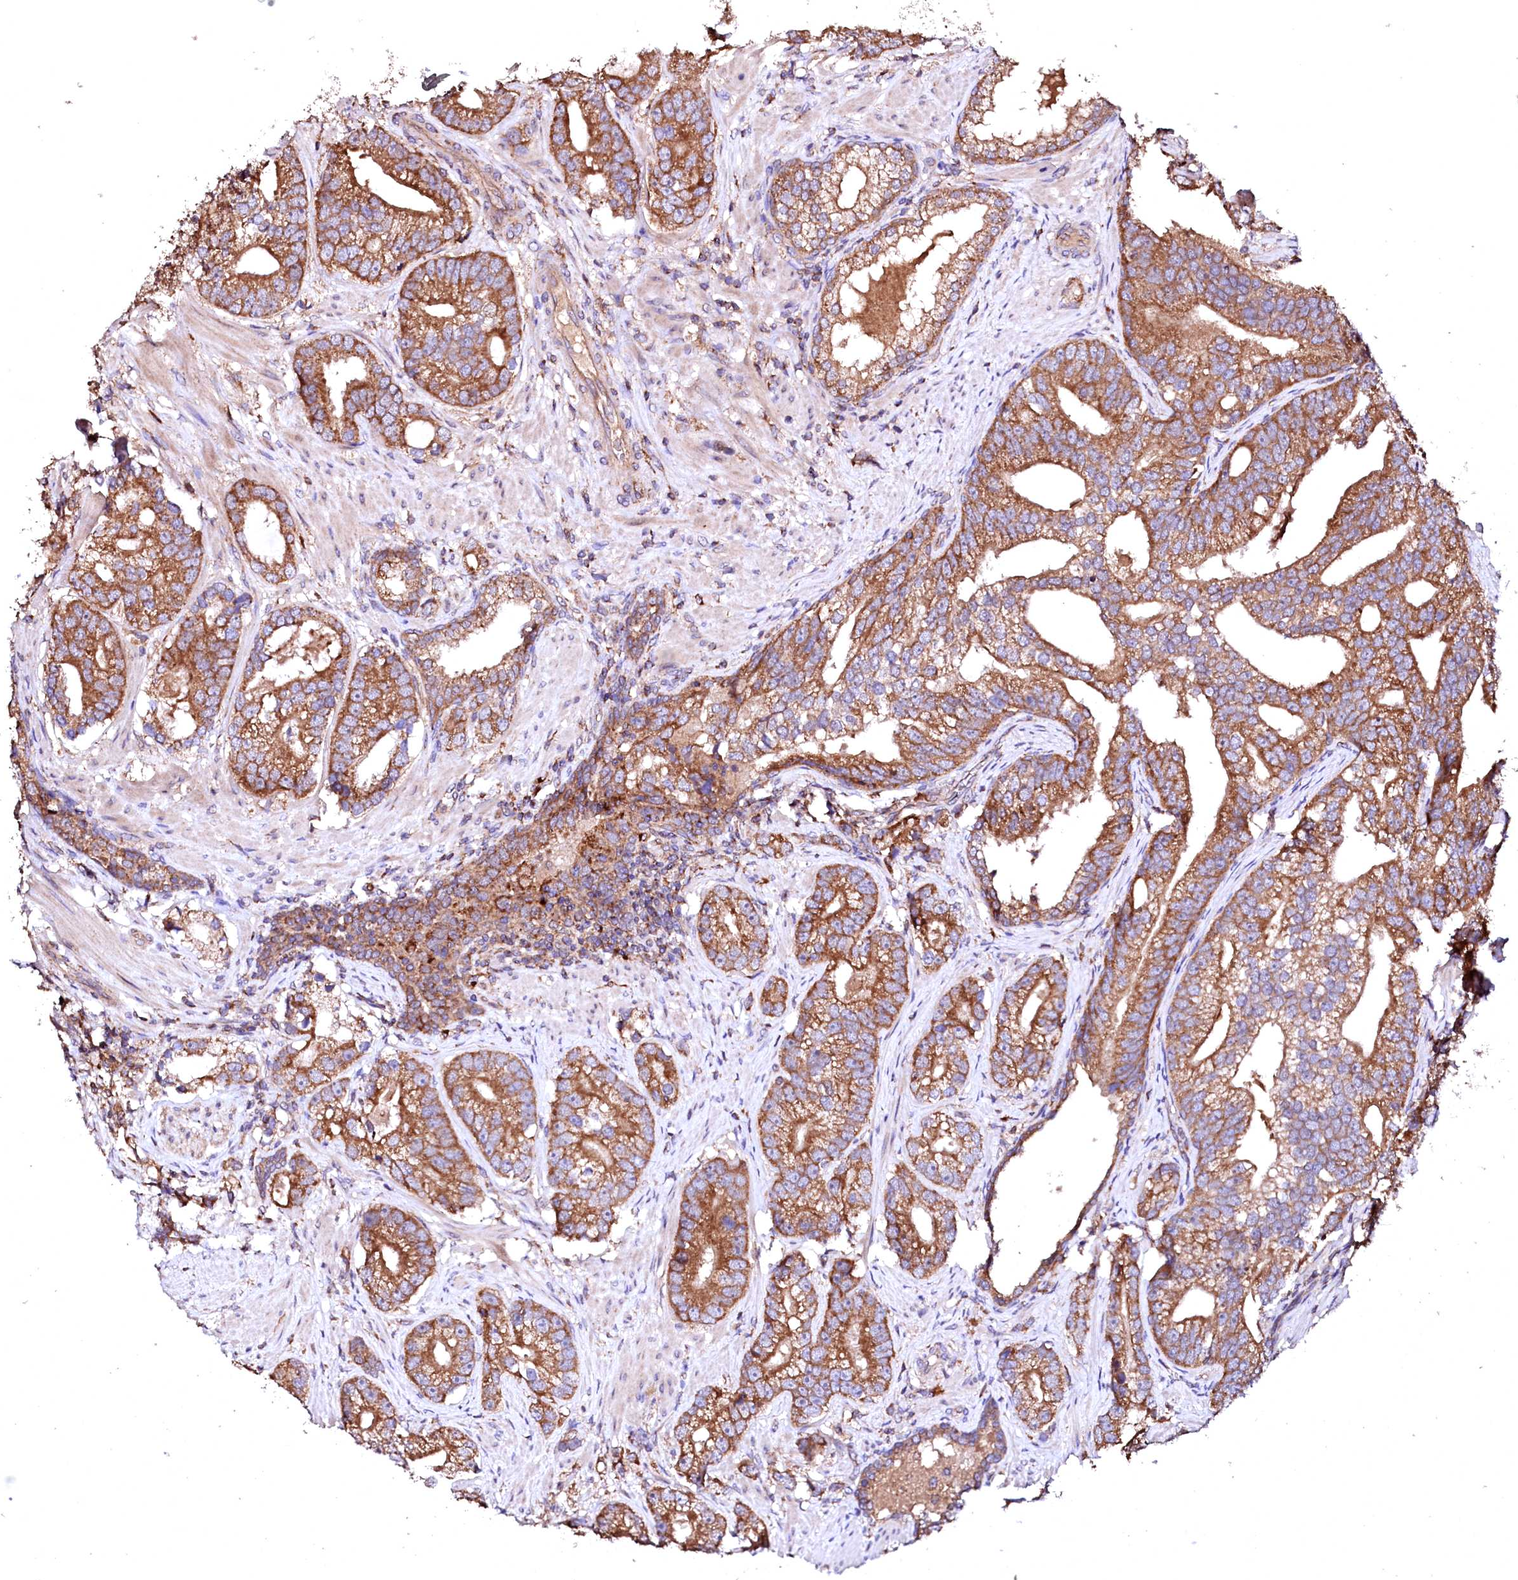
{"staining": {"intensity": "moderate", "quantity": ">75%", "location": "cytoplasmic/membranous"}, "tissue": "prostate cancer", "cell_type": "Tumor cells", "image_type": "cancer", "snomed": [{"axis": "morphology", "description": "Adenocarcinoma, High grade"}, {"axis": "topography", "description": "Prostate"}], "caption": "Tumor cells display medium levels of moderate cytoplasmic/membranous positivity in approximately >75% of cells in prostate high-grade adenocarcinoma.", "gene": "ST3GAL1", "patient": {"sex": "male", "age": 75}}